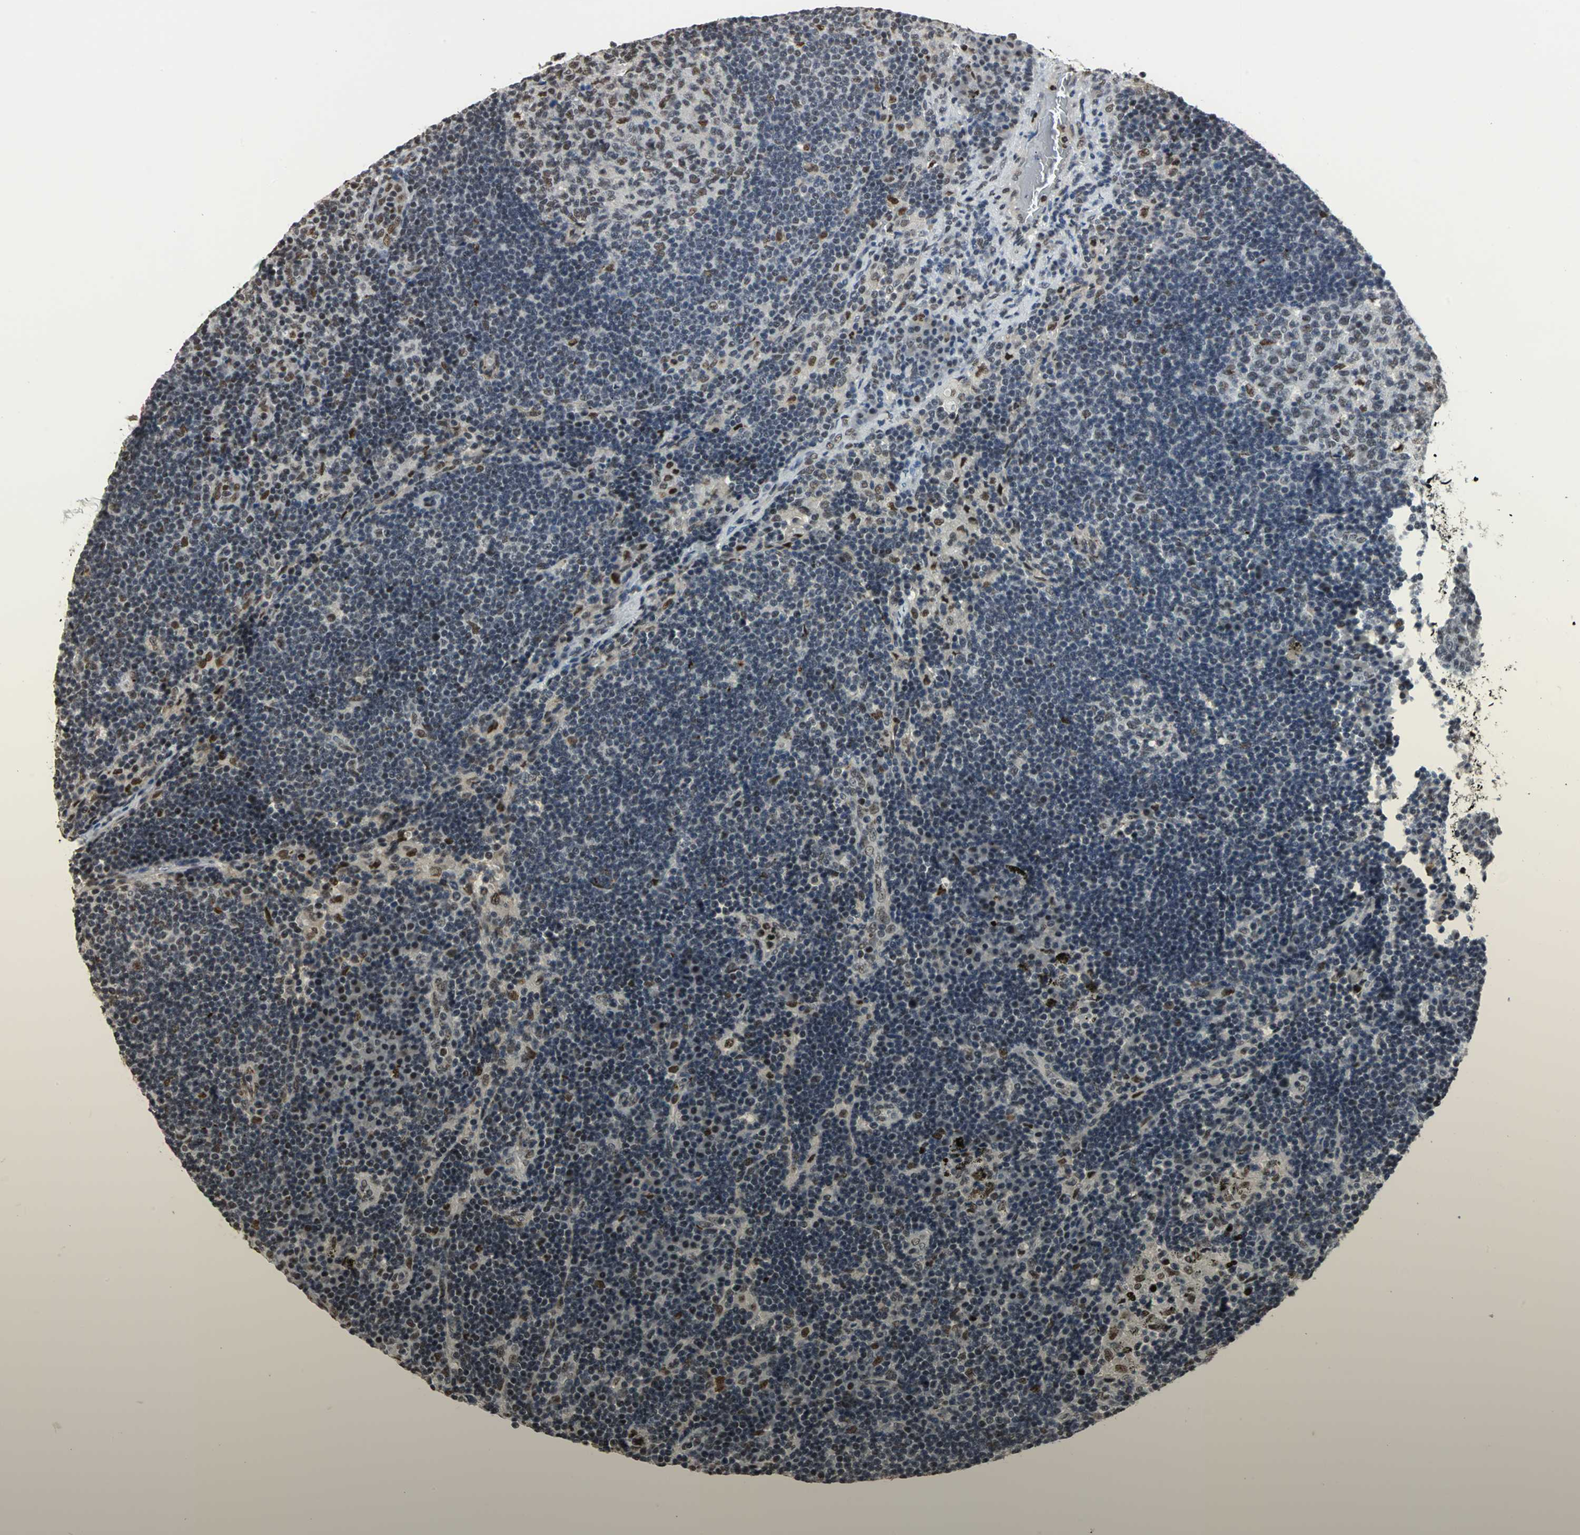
{"staining": {"intensity": "strong", "quantity": ">75%", "location": "nuclear"}, "tissue": "lymph node", "cell_type": "Germinal center cells", "image_type": "normal", "snomed": [{"axis": "morphology", "description": "Normal tissue, NOS"}, {"axis": "morphology", "description": "Squamous cell carcinoma, metastatic, NOS"}, {"axis": "topography", "description": "Lymph node"}], "caption": "A brown stain labels strong nuclear positivity of a protein in germinal center cells of normal human lymph node.", "gene": "CCDC88C", "patient": {"sex": "female", "age": 53}}